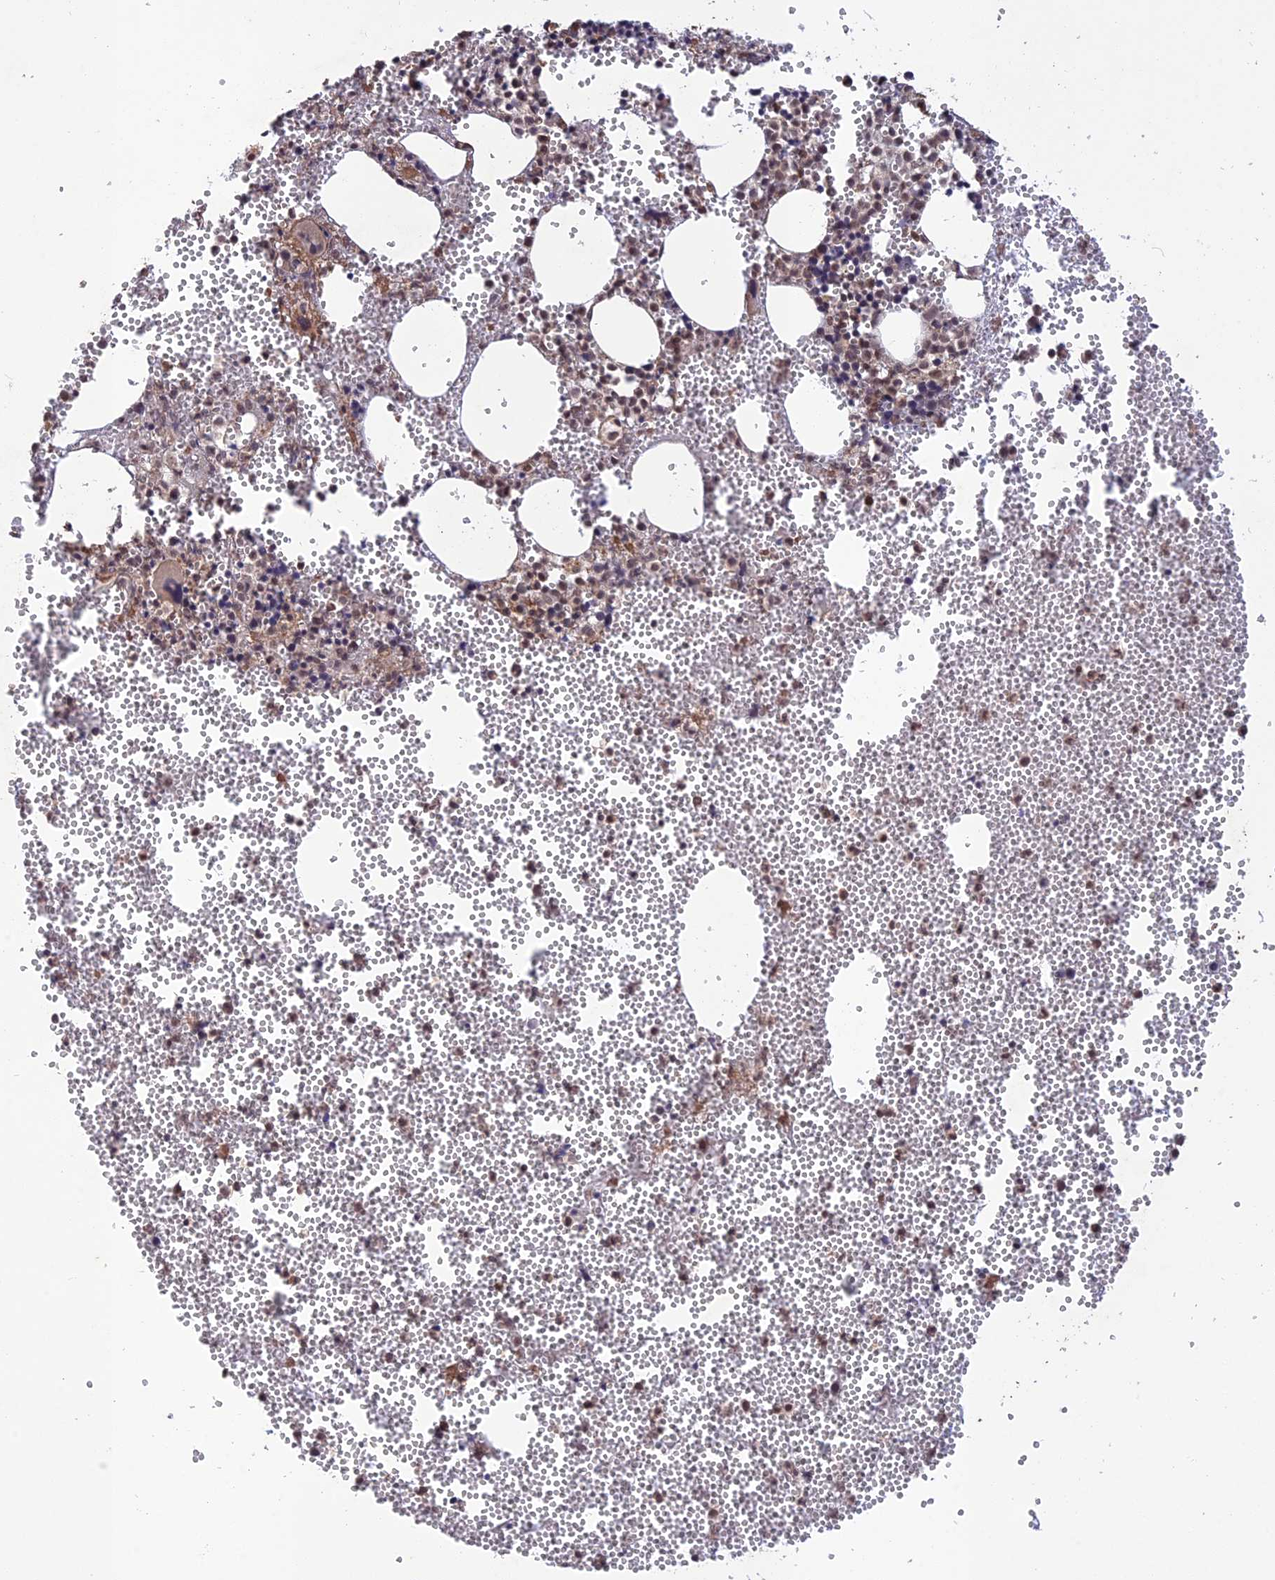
{"staining": {"intensity": "moderate", "quantity": "25%-75%", "location": "cytoplasmic/membranous,nuclear"}, "tissue": "bone marrow", "cell_type": "Hematopoietic cells", "image_type": "normal", "snomed": [{"axis": "morphology", "description": "Normal tissue, NOS"}, {"axis": "topography", "description": "Bone marrow"}], "caption": "About 25%-75% of hematopoietic cells in unremarkable human bone marrow reveal moderate cytoplasmic/membranous,nuclear protein positivity as visualized by brown immunohistochemical staining.", "gene": "CCDC174", "patient": {"sex": "female", "age": 77}}